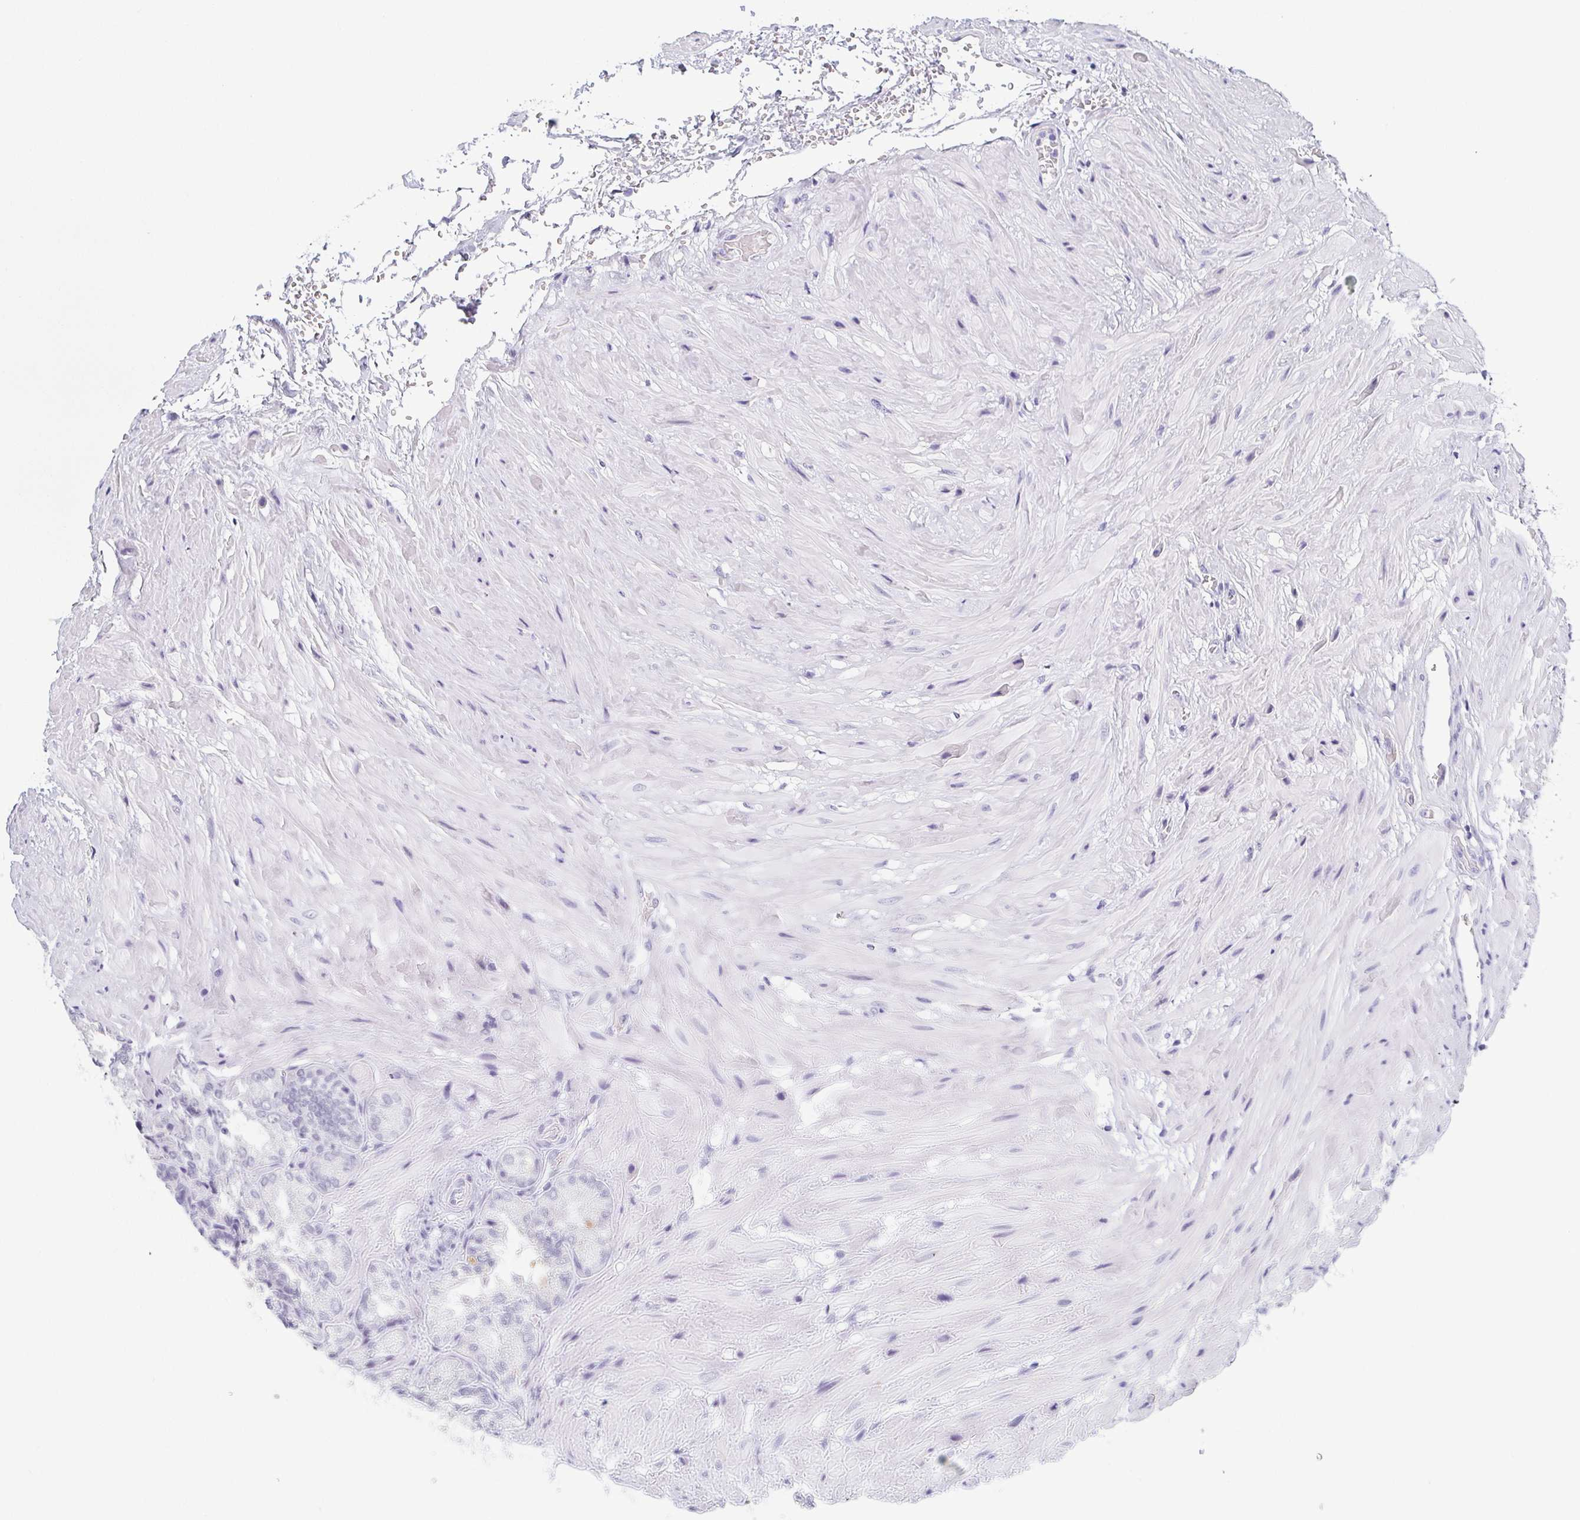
{"staining": {"intensity": "negative", "quantity": "none", "location": "none"}, "tissue": "seminal vesicle", "cell_type": "Glandular cells", "image_type": "normal", "snomed": [{"axis": "morphology", "description": "Normal tissue, NOS"}, {"axis": "topography", "description": "Seminal veicle"}], "caption": "A micrograph of seminal vesicle stained for a protein demonstrates no brown staining in glandular cells. (DAB IHC visualized using brightfield microscopy, high magnification).", "gene": "REG4", "patient": {"sex": "male", "age": 68}}